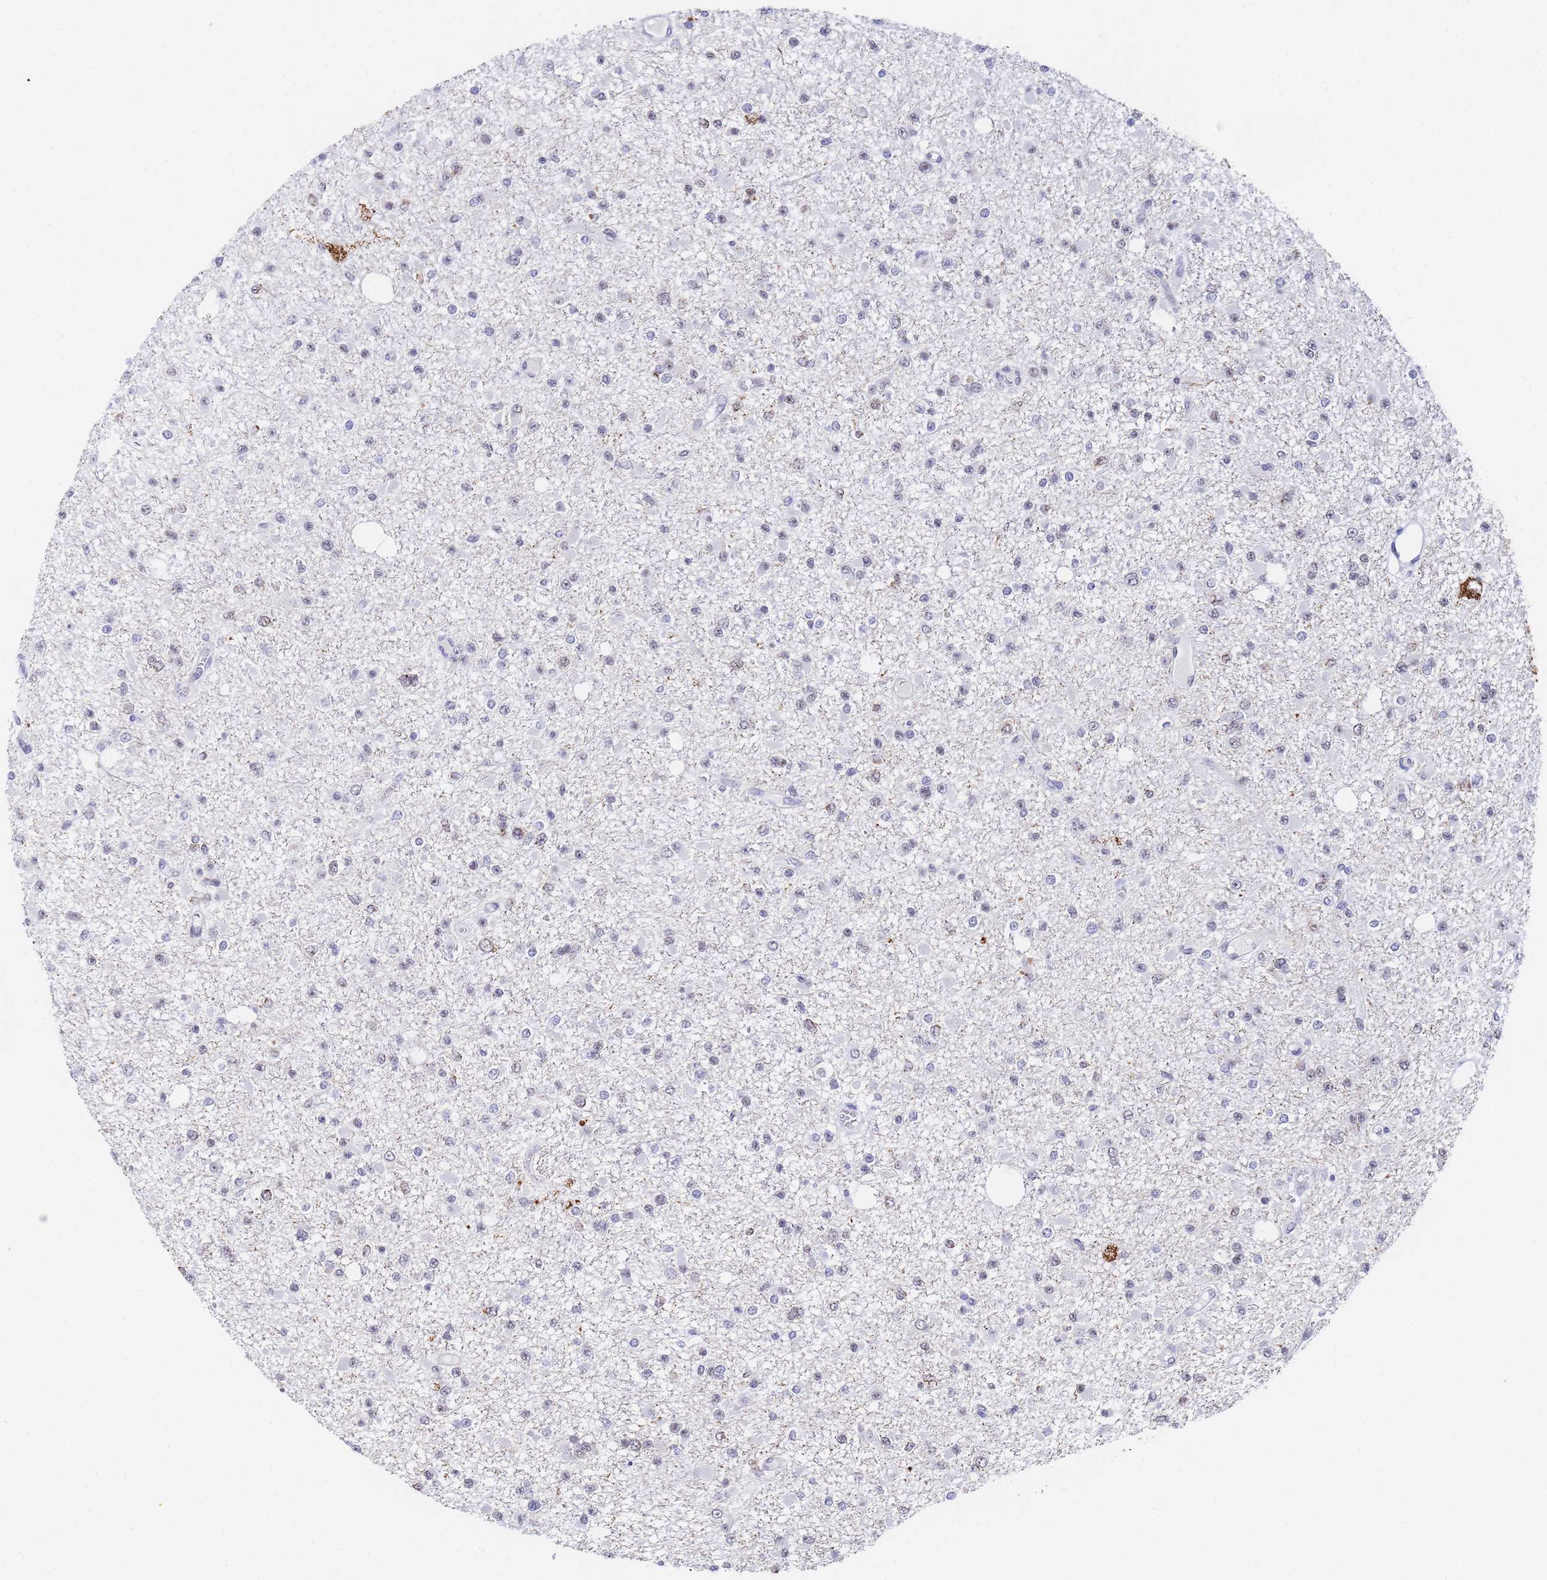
{"staining": {"intensity": "negative", "quantity": "none", "location": "none"}, "tissue": "glioma", "cell_type": "Tumor cells", "image_type": "cancer", "snomed": [{"axis": "morphology", "description": "Glioma, malignant, Low grade"}, {"axis": "topography", "description": "Brain"}], "caption": "This is an immunohistochemistry micrograph of human malignant low-grade glioma. There is no expression in tumor cells.", "gene": "CKMT1A", "patient": {"sex": "female", "age": 22}}